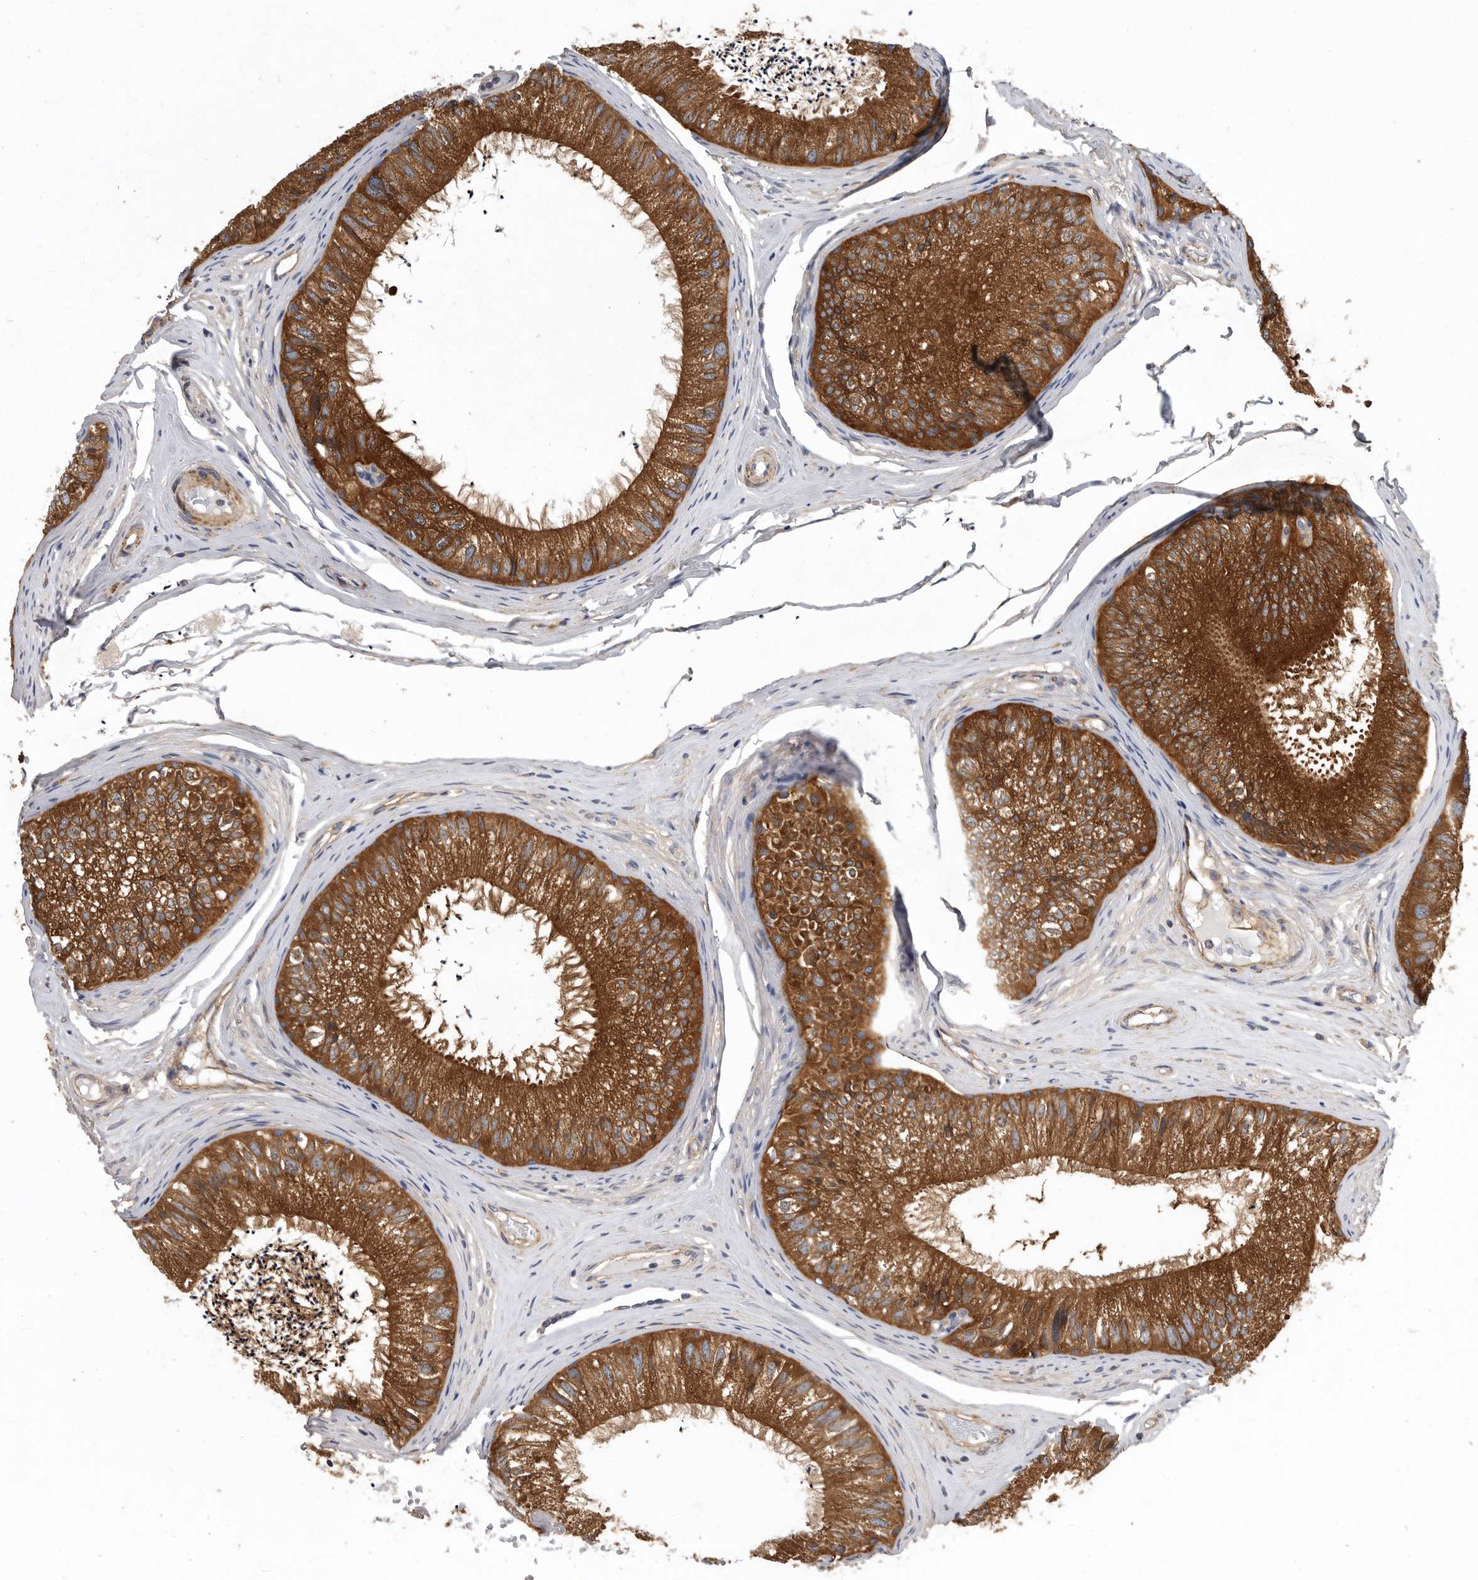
{"staining": {"intensity": "strong", "quantity": ">75%", "location": "cytoplasmic/membranous"}, "tissue": "epididymis", "cell_type": "Glandular cells", "image_type": "normal", "snomed": [{"axis": "morphology", "description": "Normal tissue, NOS"}, {"axis": "topography", "description": "Epididymis"}], "caption": "A histopathology image of epididymis stained for a protein reveals strong cytoplasmic/membranous brown staining in glandular cells. The staining is performed using DAB (3,3'-diaminobenzidine) brown chromogen to label protein expression. The nuclei are counter-stained blue using hematoxylin.", "gene": "OXR1", "patient": {"sex": "male", "age": 79}}